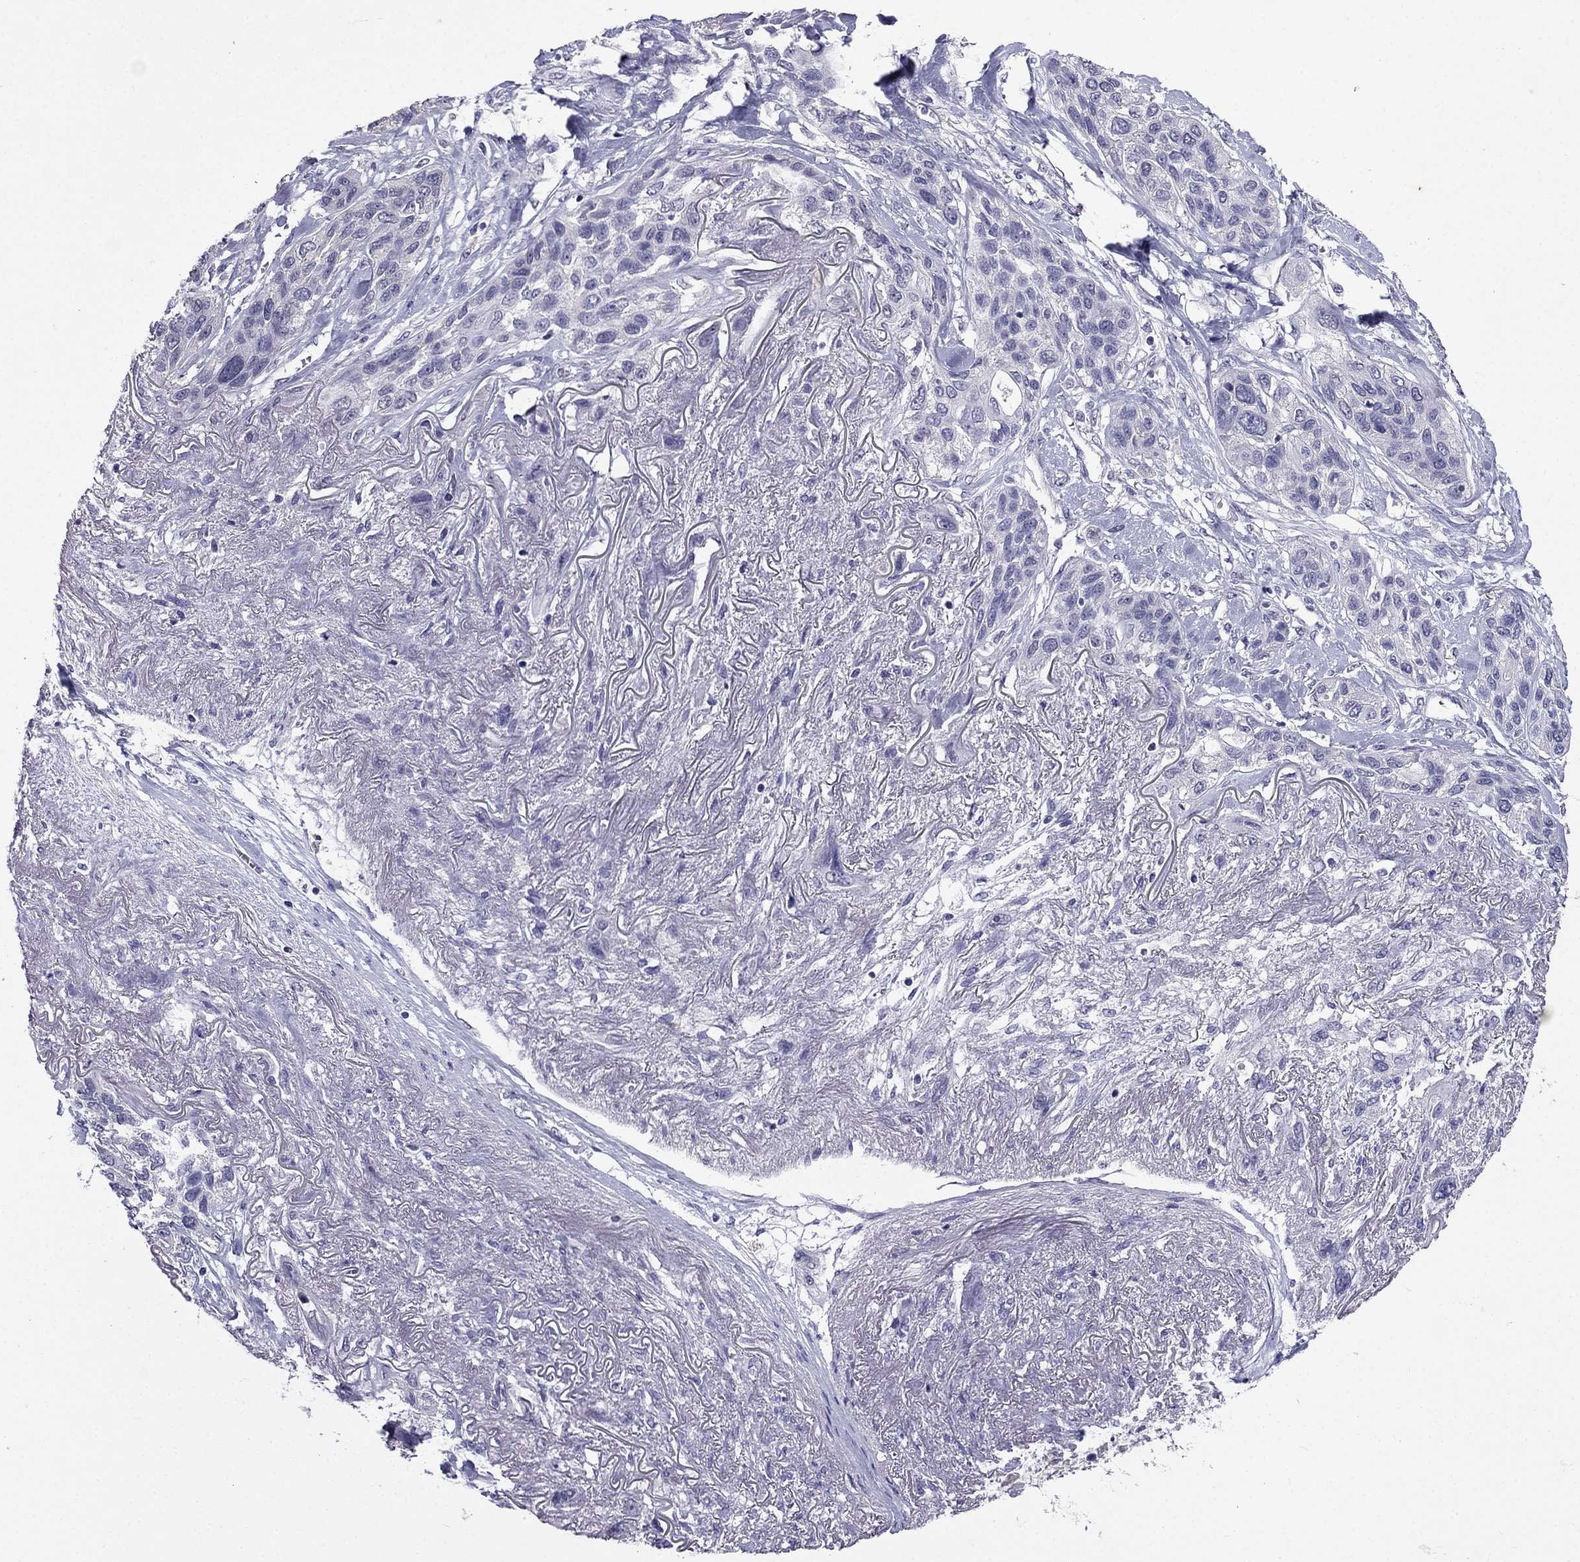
{"staining": {"intensity": "negative", "quantity": "none", "location": "none"}, "tissue": "lung cancer", "cell_type": "Tumor cells", "image_type": "cancer", "snomed": [{"axis": "morphology", "description": "Squamous cell carcinoma, NOS"}, {"axis": "topography", "description": "Lung"}], "caption": "Protein analysis of squamous cell carcinoma (lung) demonstrates no significant expression in tumor cells.", "gene": "AQP9", "patient": {"sex": "female", "age": 70}}